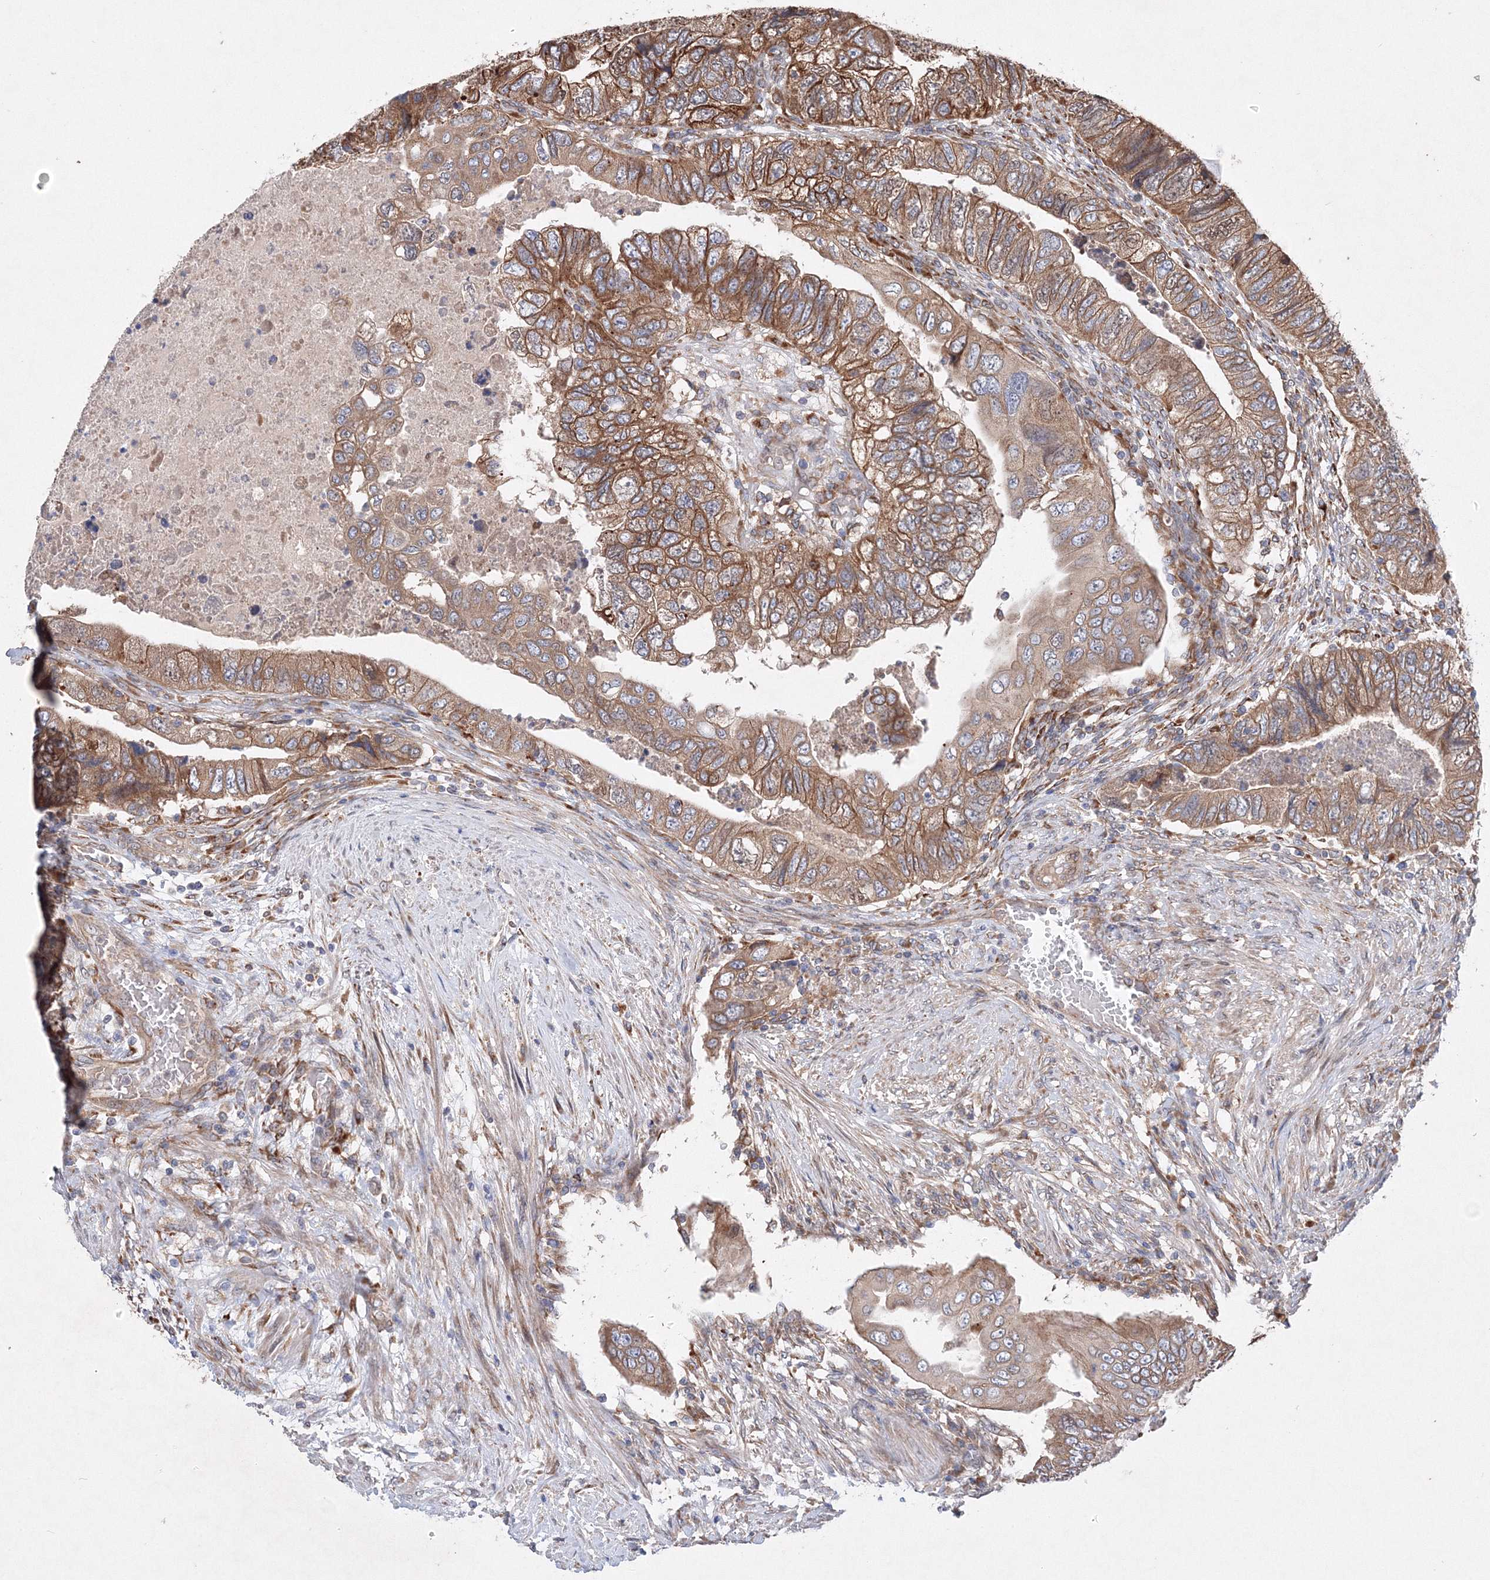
{"staining": {"intensity": "moderate", "quantity": ">75%", "location": "cytoplasmic/membranous"}, "tissue": "colorectal cancer", "cell_type": "Tumor cells", "image_type": "cancer", "snomed": [{"axis": "morphology", "description": "Adenocarcinoma, NOS"}, {"axis": "topography", "description": "Rectum"}], "caption": "This is an image of immunohistochemistry (IHC) staining of colorectal cancer, which shows moderate expression in the cytoplasmic/membranous of tumor cells.", "gene": "SLC36A1", "patient": {"sex": "male", "age": 63}}